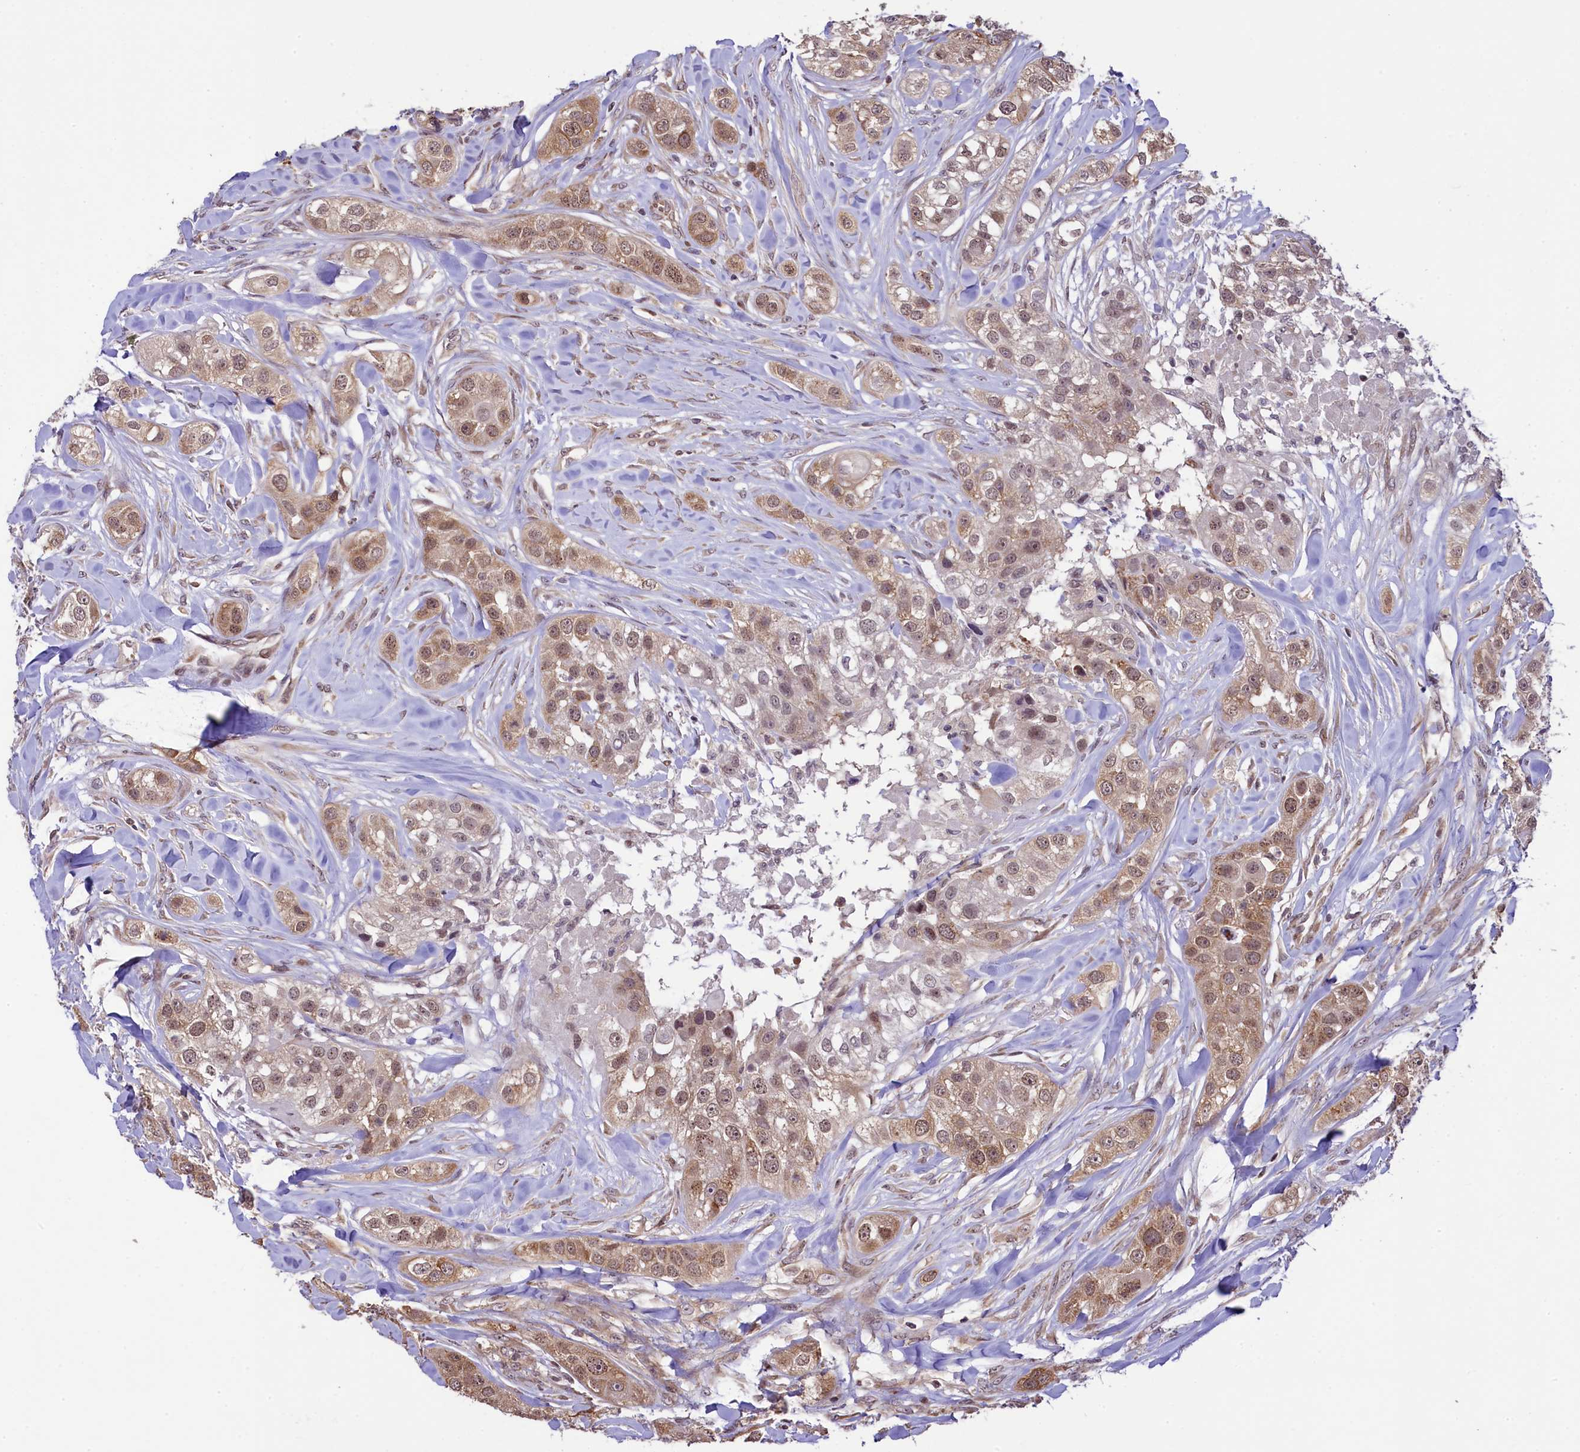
{"staining": {"intensity": "weak", "quantity": ">75%", "location": "cytoplasmic/membranous,nuclear"}, "tissue": "head and neck cancer", "cell_type": "Tumor cells", "image_type": "cancer", "snomed": [{"axis": "morphology", "description": "Normal tissue, NOS"}, {"axis": "morphology", "description": "Squamous cell carcinoma, NOS"}, {"axis": "topography", "description": "Skeletal muscle"}, {"axis": "topography", "description": "Head-Neck"}], "caption": "The micrograph shows a brown stain indicating the presence of a protein in the cytoplasmic/membranous and nuclear of tumor cells in head and neck cancer.", "gene": "RBBP8", "patient": {"sex": "male", "age": 51}}